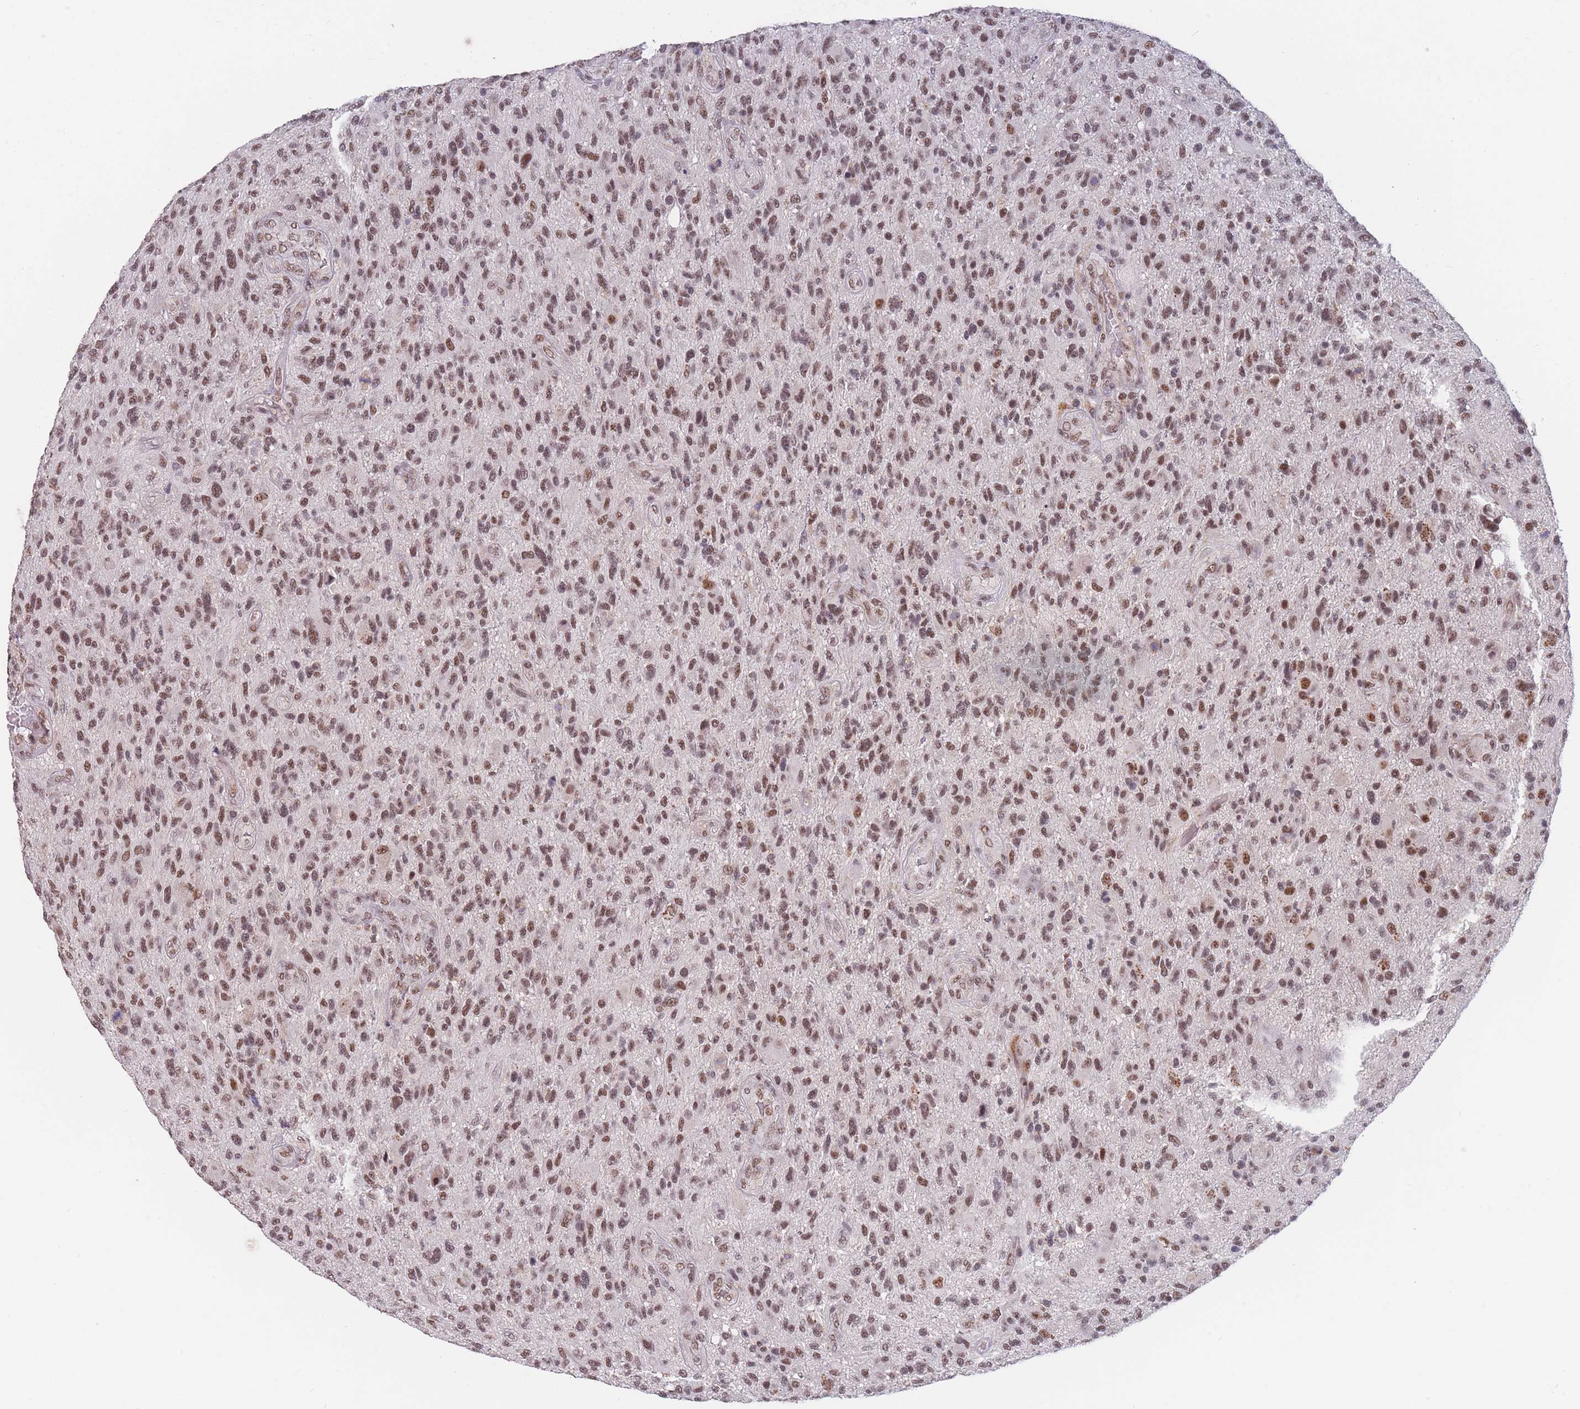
{"staining": {"intensity": "moderate", "quantity": ">75%", "location": "nuclear"}, "tissue": "glioma", "cell_type": "Tumor cells", "image_type": "cancer", "snomed": [{"axis": "morphology", "description": "Glioma, malignant, High grade"}, {"axis": "topography", "description": "Brain"}], "caption": "Glioma tissue demonstrates moderate nuclear staining in approximately >75% of tumor cells", "gene": "SNRPA1", "patient": {"sex": "male", "age": 47}}